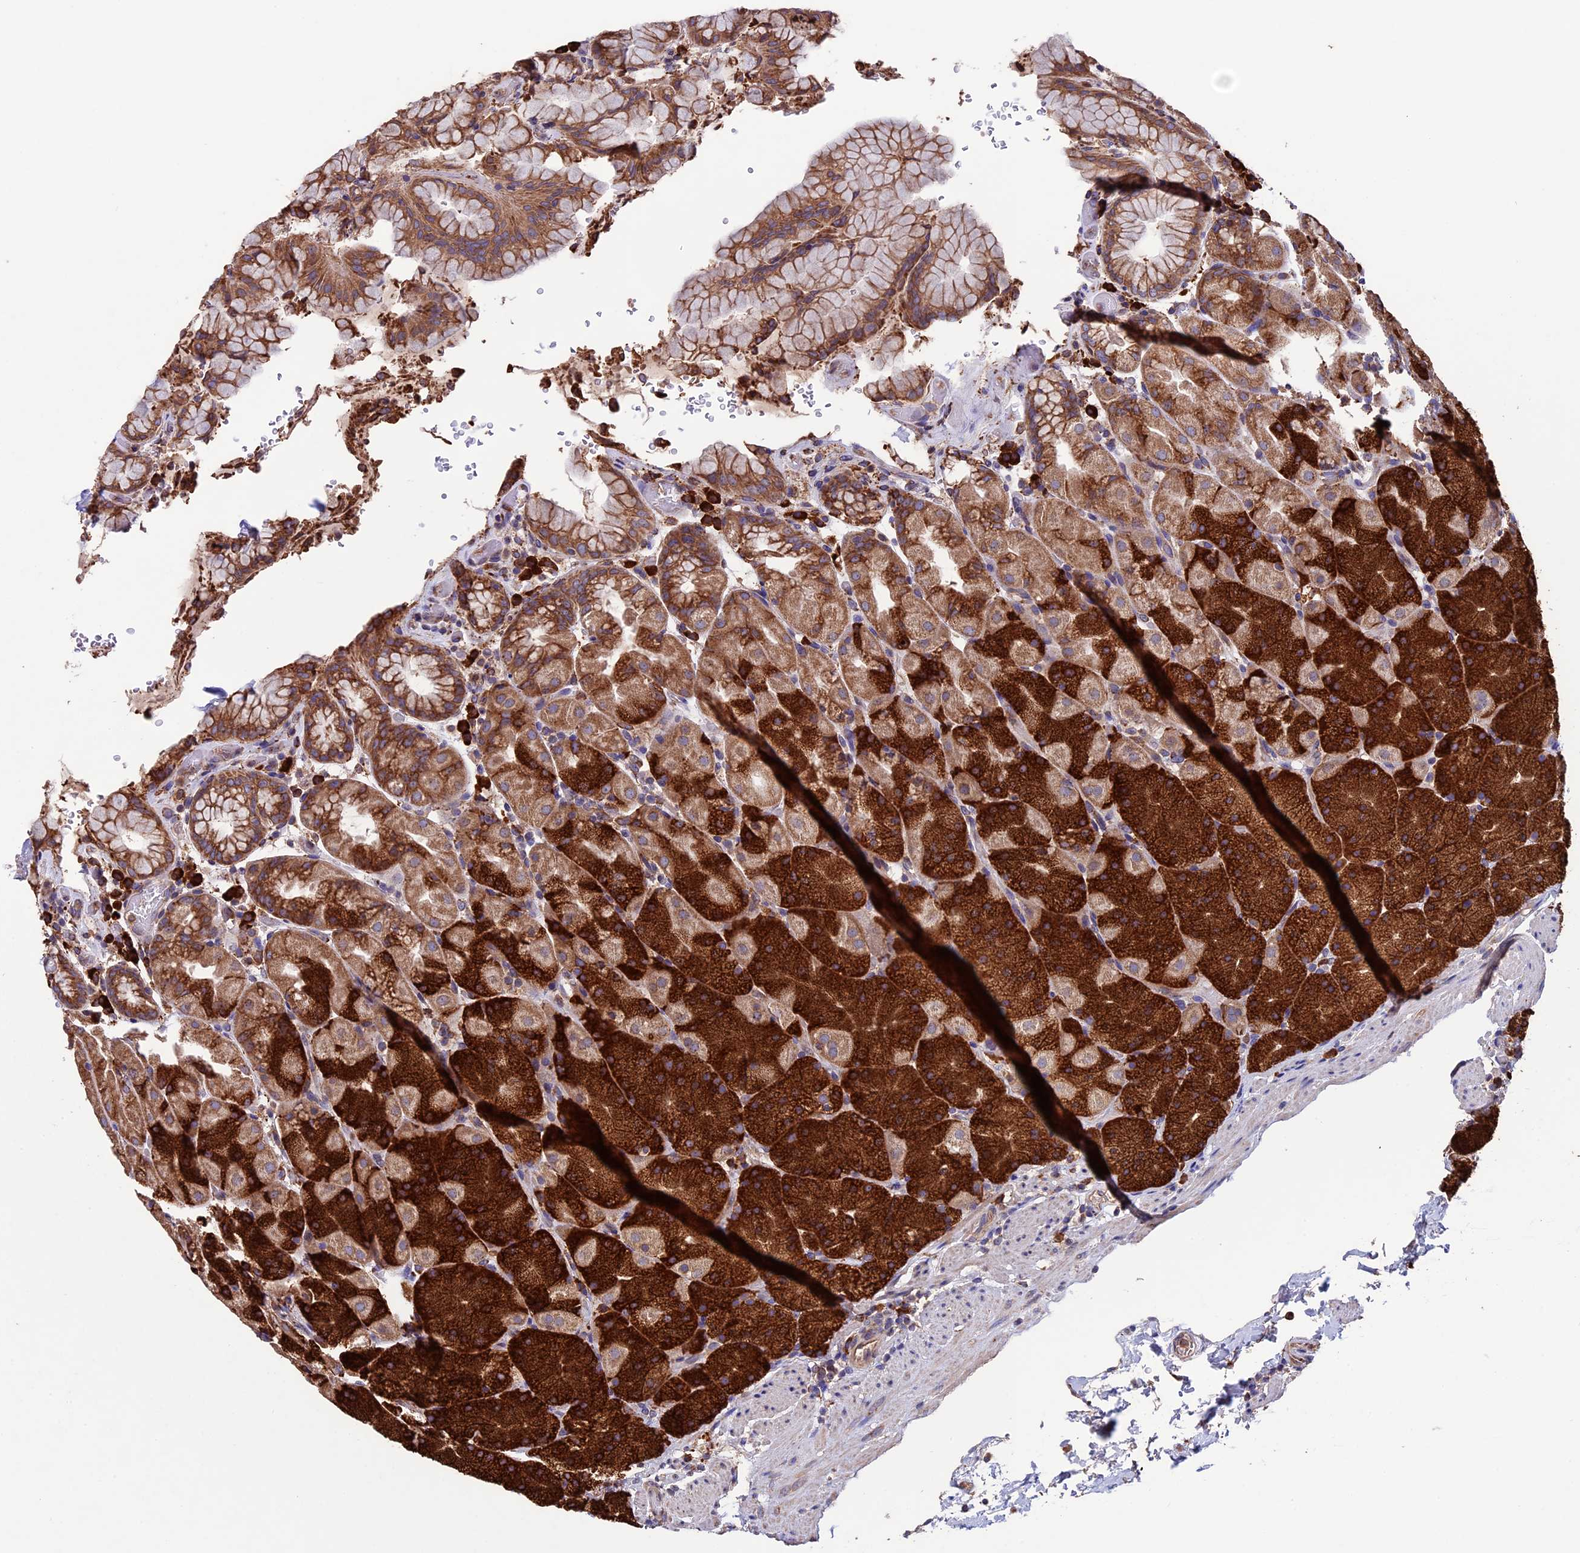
{"staining": {"intensity": "strong", "quantity": "25%-75%", "location": "cytoplasmic/membranous"}, "tissue": "stomach", "cell_type": "Glandular cells", "image_type": "normal", "snomed": [{"axis": "morphology", "description": "Normal tissue, NOS"}, {"axis": "topography", "description": "Stomach, upper"}, {"axis": "topography", "description": "Stomach, lower"}], "caption": "Human stomach stained with a protein marker reveals strong staining in glandular cells.", "gene": "BTBD3", "patient": {"sex": "male", "age": 67}}